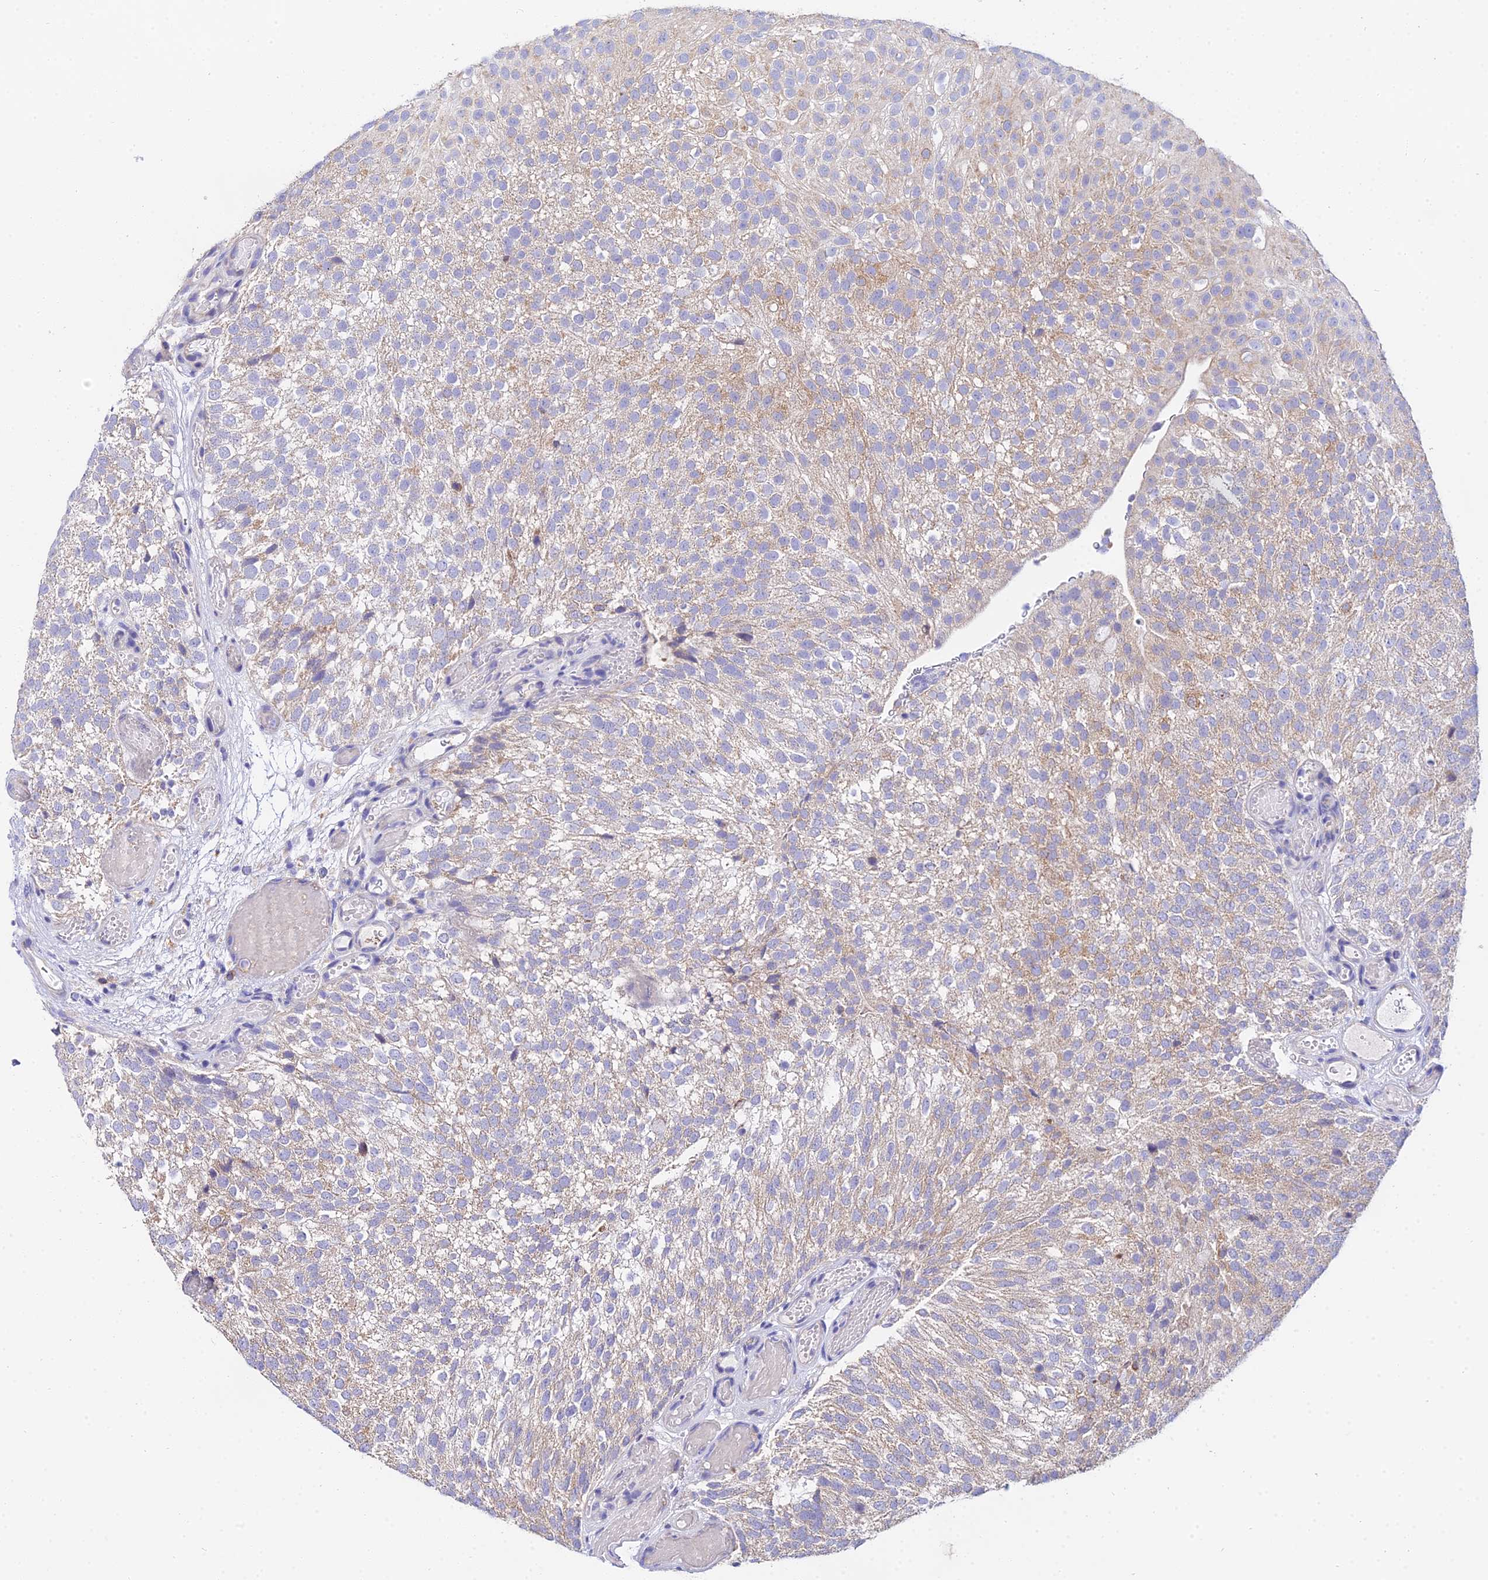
{"staining": {"intensity": "weak", "quantity": "<25%", "location": "cytoplasmic/membranous"}, "tissue": "urothelial cancer", "cell_type": "Tumor cells", "image_type": "cancer", "snomed": [{"axis": "morphology", "description": "Urothelial carcinoma, Low grade"}, {"axis": "topography", "description": "Urinary bladder"}], "caption": "Tumor cells are negative for brown protein staining in urothelial carcinoma (low-grade).", "gene": "PPP2R2C", "patient": {"sex": "male", "age": 78}}